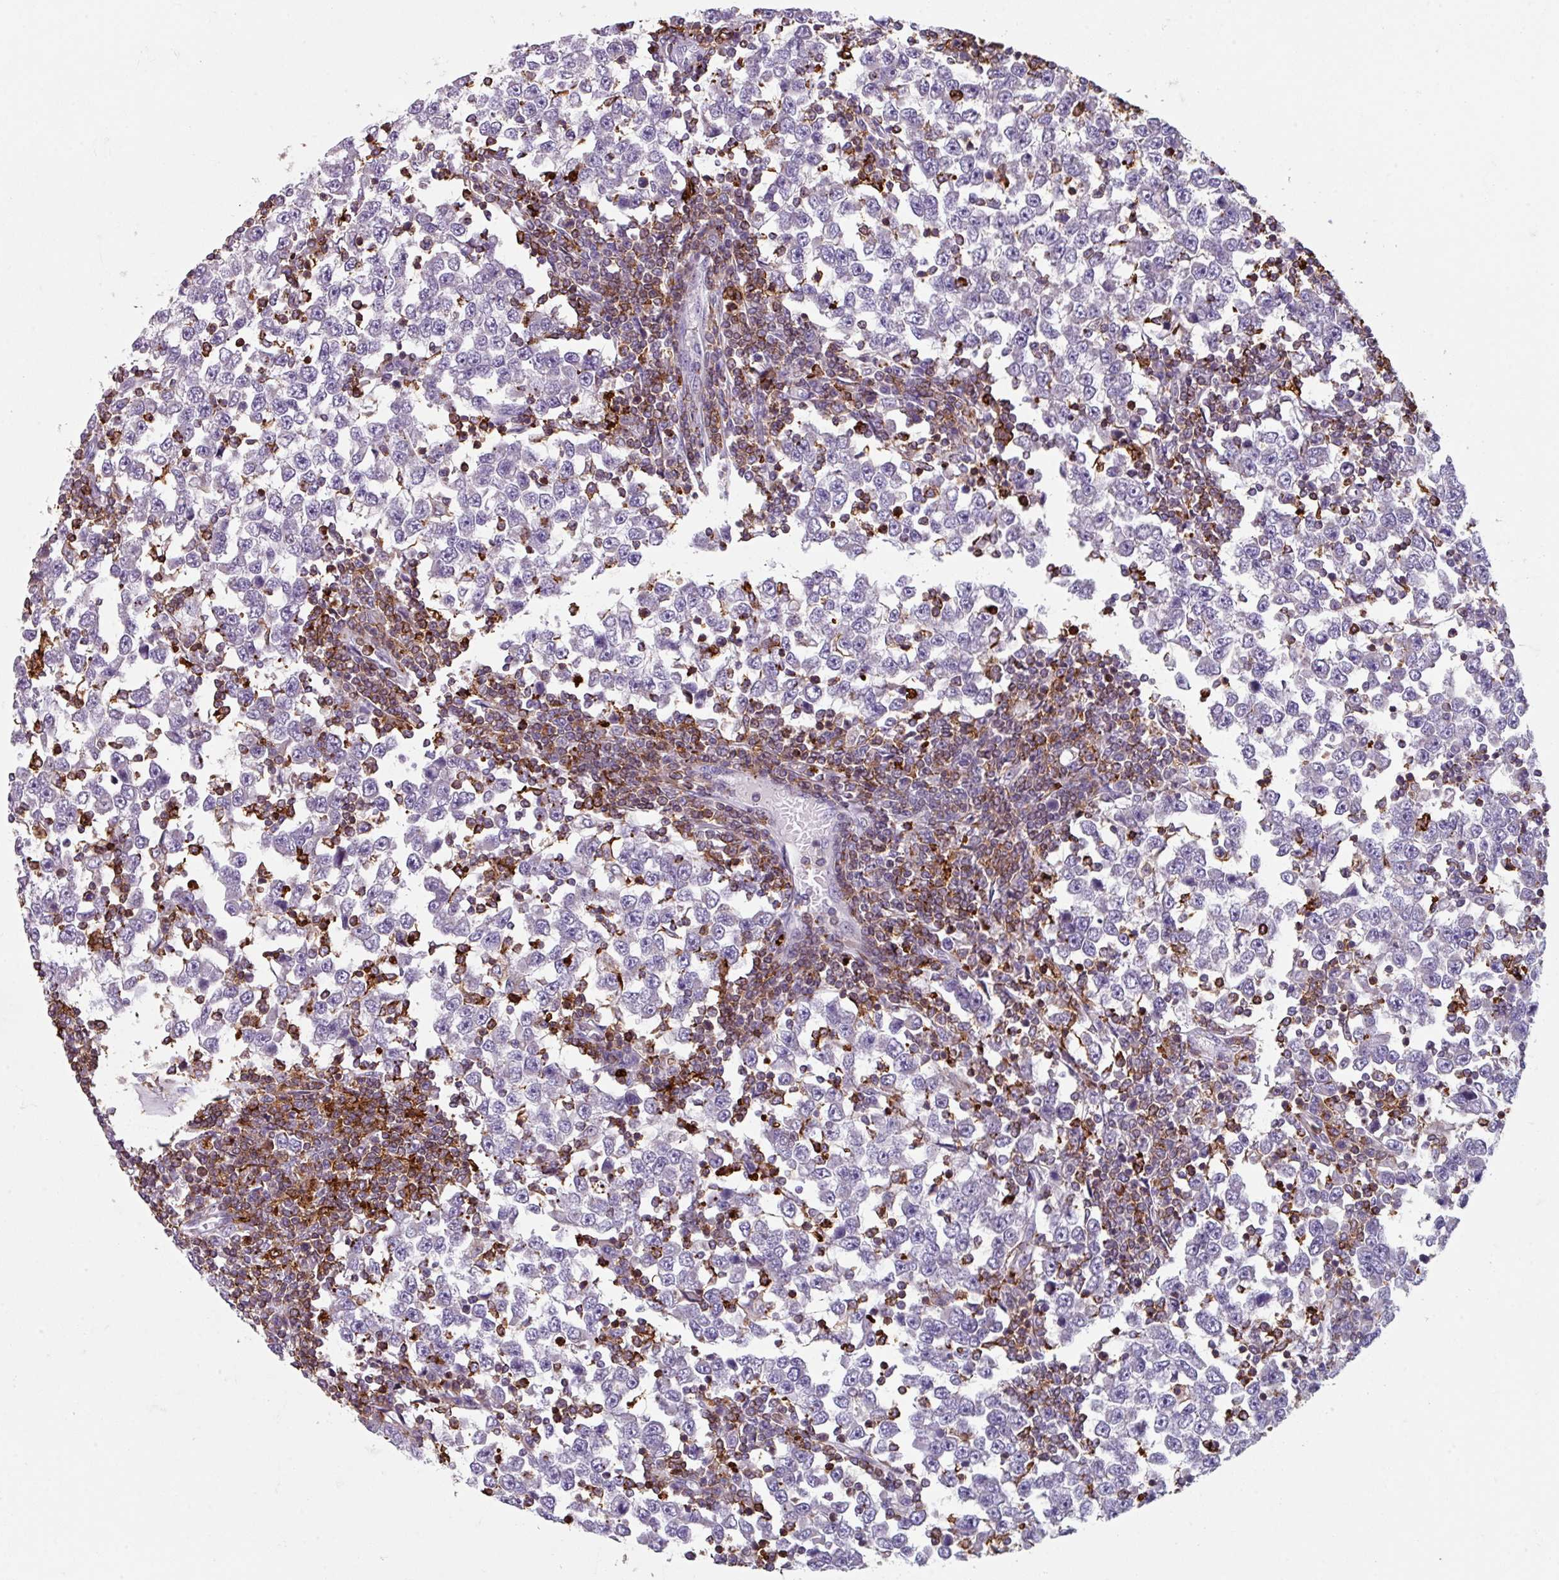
{"staining": {"intensity": "negative", "quantity": "none", "location": "none"}, "tissue": "testis cancer", "cell_type": "Tumor cells", "image_type": "cancer", "snomed": [{"axis": "morphology", "description": "Seminoma, NOS"}, {"axis": "topography", "description": "Testis"}], "caption": "This is a histopathology image of immunohistochemistry (IHC) staining of testis seminoma, which shows no positivity in tumor cells.", "gene": "NEDD9", "patient": {"sex": "male", "age": 65}}